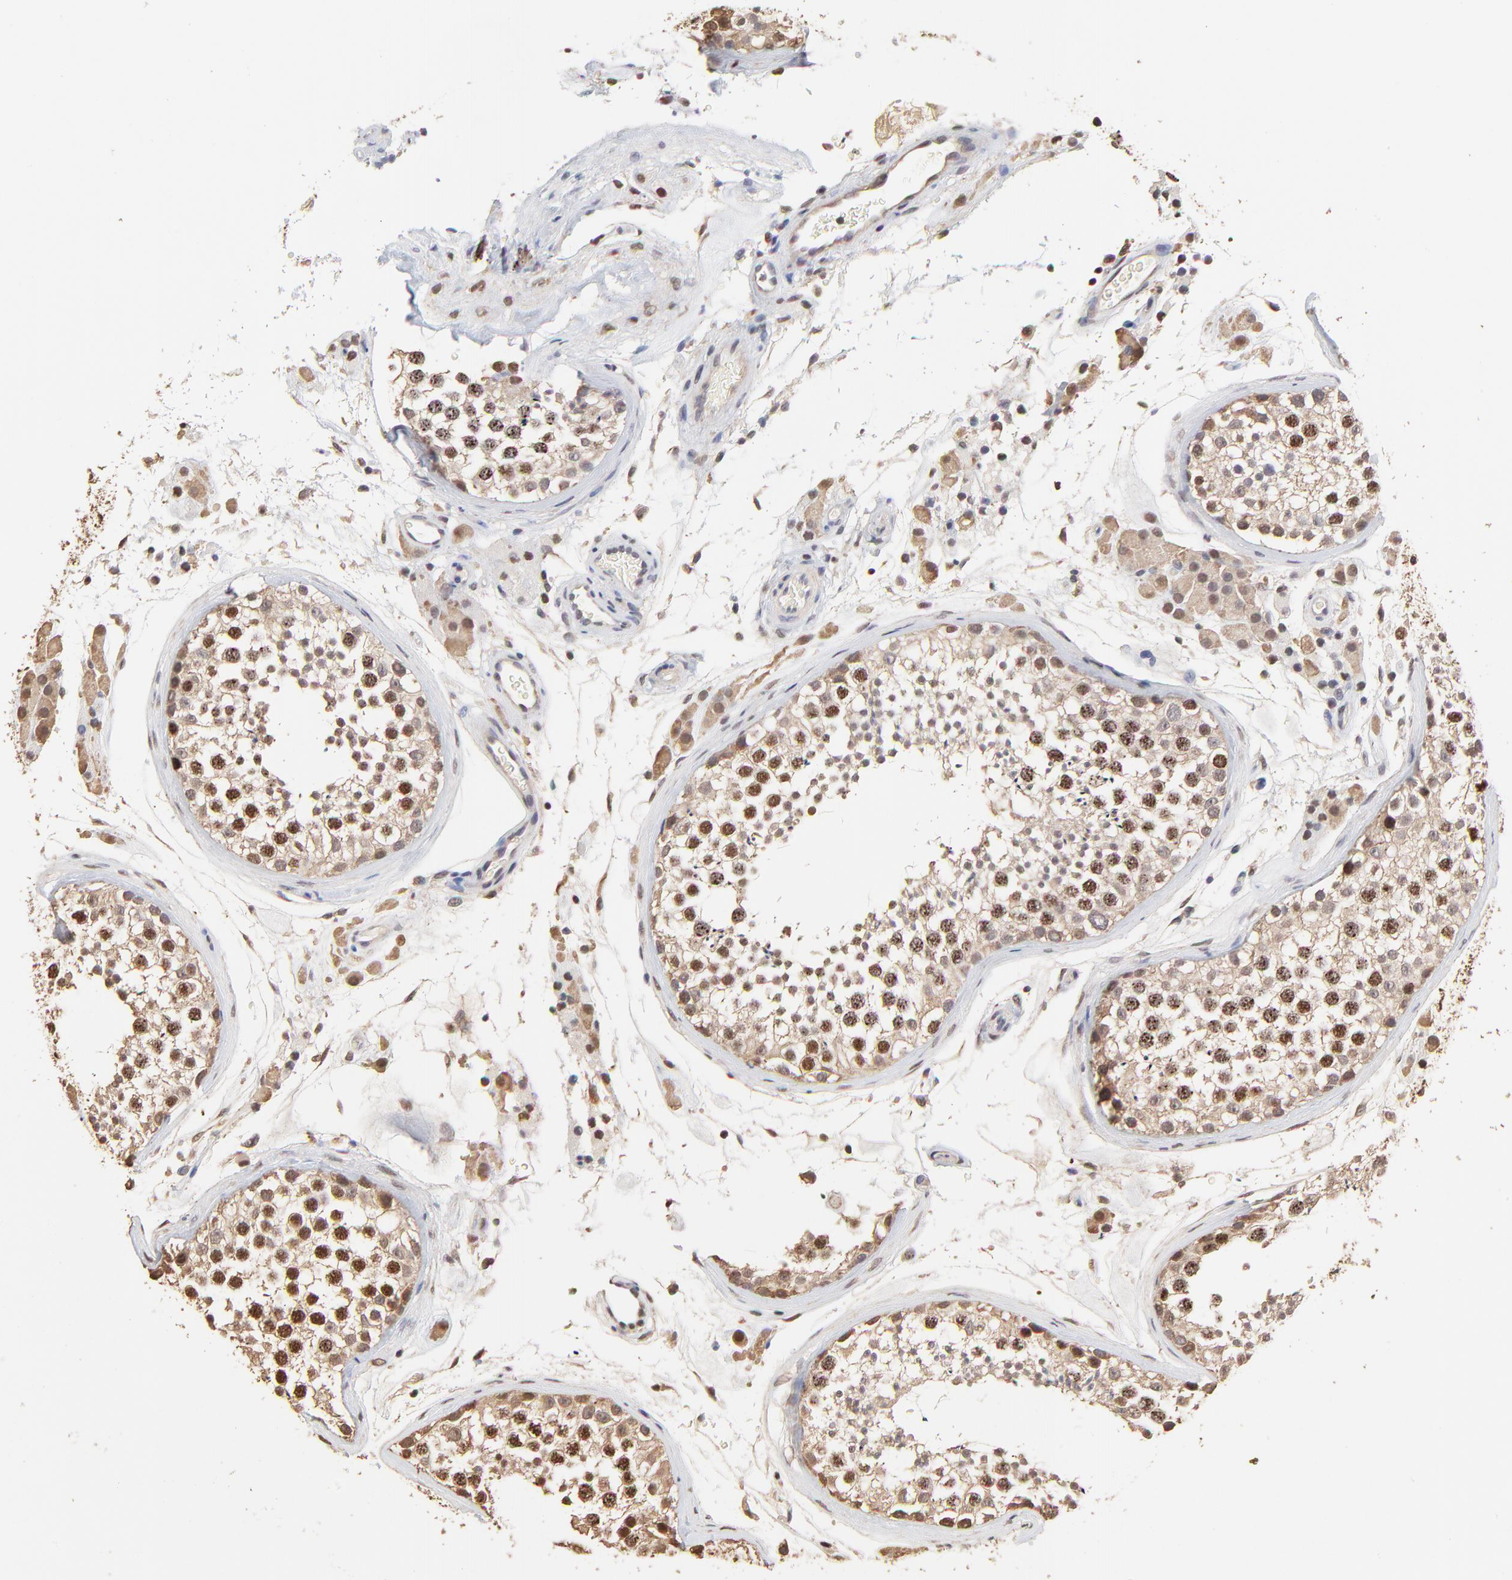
{"staining": {"intensity": "moderate", "quantity": "25%-75%", "location": "nuclear"}, "tissue": "testis", "cell_type": "Cells in seminiferous ducts", "image_type": "normal", "snomed": [{"axis": "morphology", "description": "Normal tissue, NOS"}, {"axis": "topography", "description": "Testis"}], "caption": "An IHC image of unremarkable tissue is shown. Protein staining in brown labels moderate nuclear positivity in testis within cells in seminiferous ducts.", "gene": "BIRC5", "patient": {"sex": "male", "age": 46}}